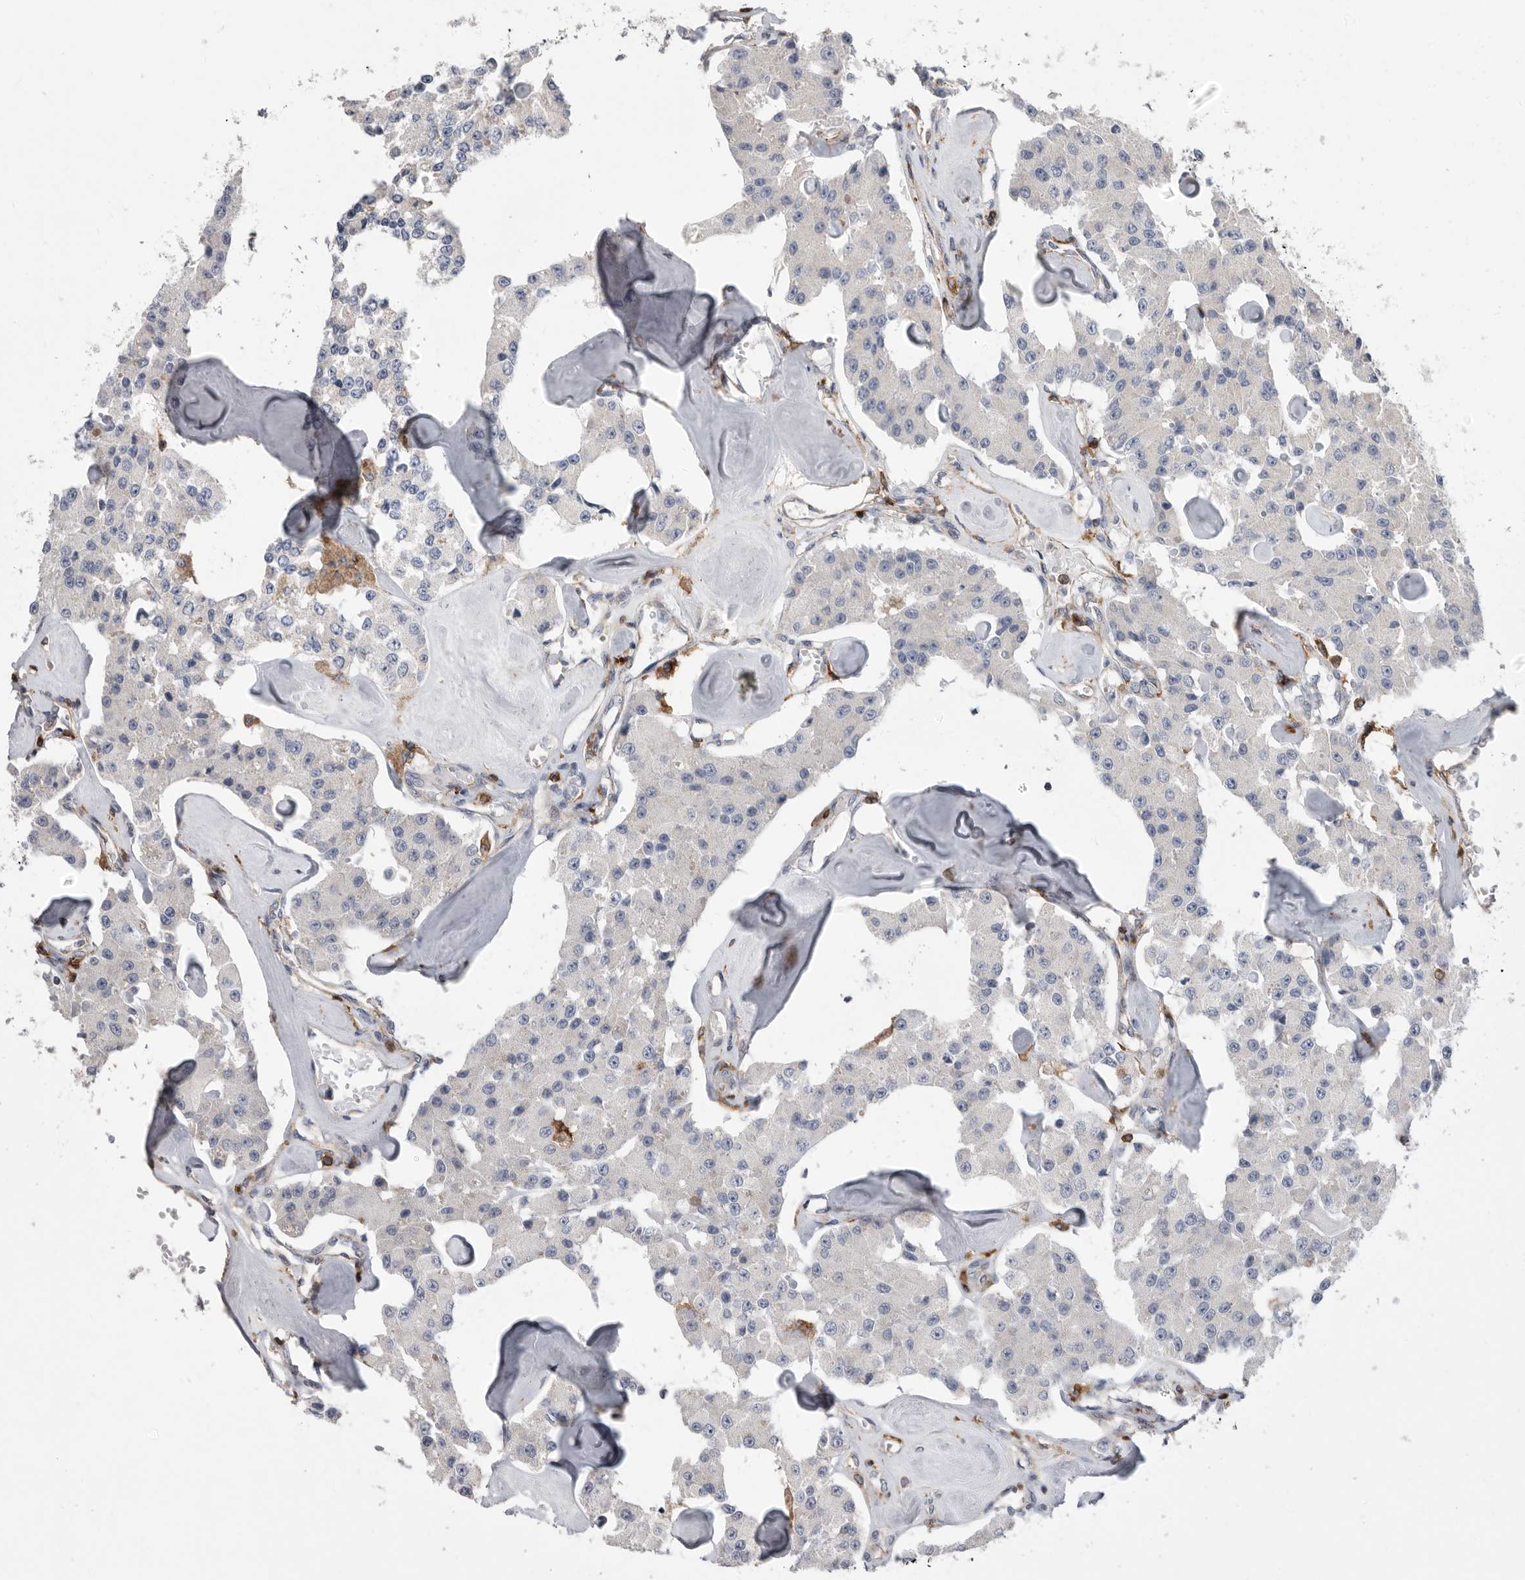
{"staining": {"intensity": "negative", "quantity": "none", "location": "none"}, "tissue": "carcinoid", "cell_type": "Tumor cells", "image_type": "cancer", "snomed": [{"axis": "morphology", "description": "Carcinoid, malignant, NOS"}, {"axis": "topography", "description": "Pancreas"}], "caption": "High magnification brightfield microscopy of carcinoid stained with DAB (brown) and counterstained with hematoxylin (blue): tumor cells show no significant expression. (Stains: DAB immunohistochemistry with hematoxylin counter stain, Microscopy: brightfield microscopy at high magnification).", "gene": "SIGLEC10", "patient": {"sex": "male", "age": 41}}